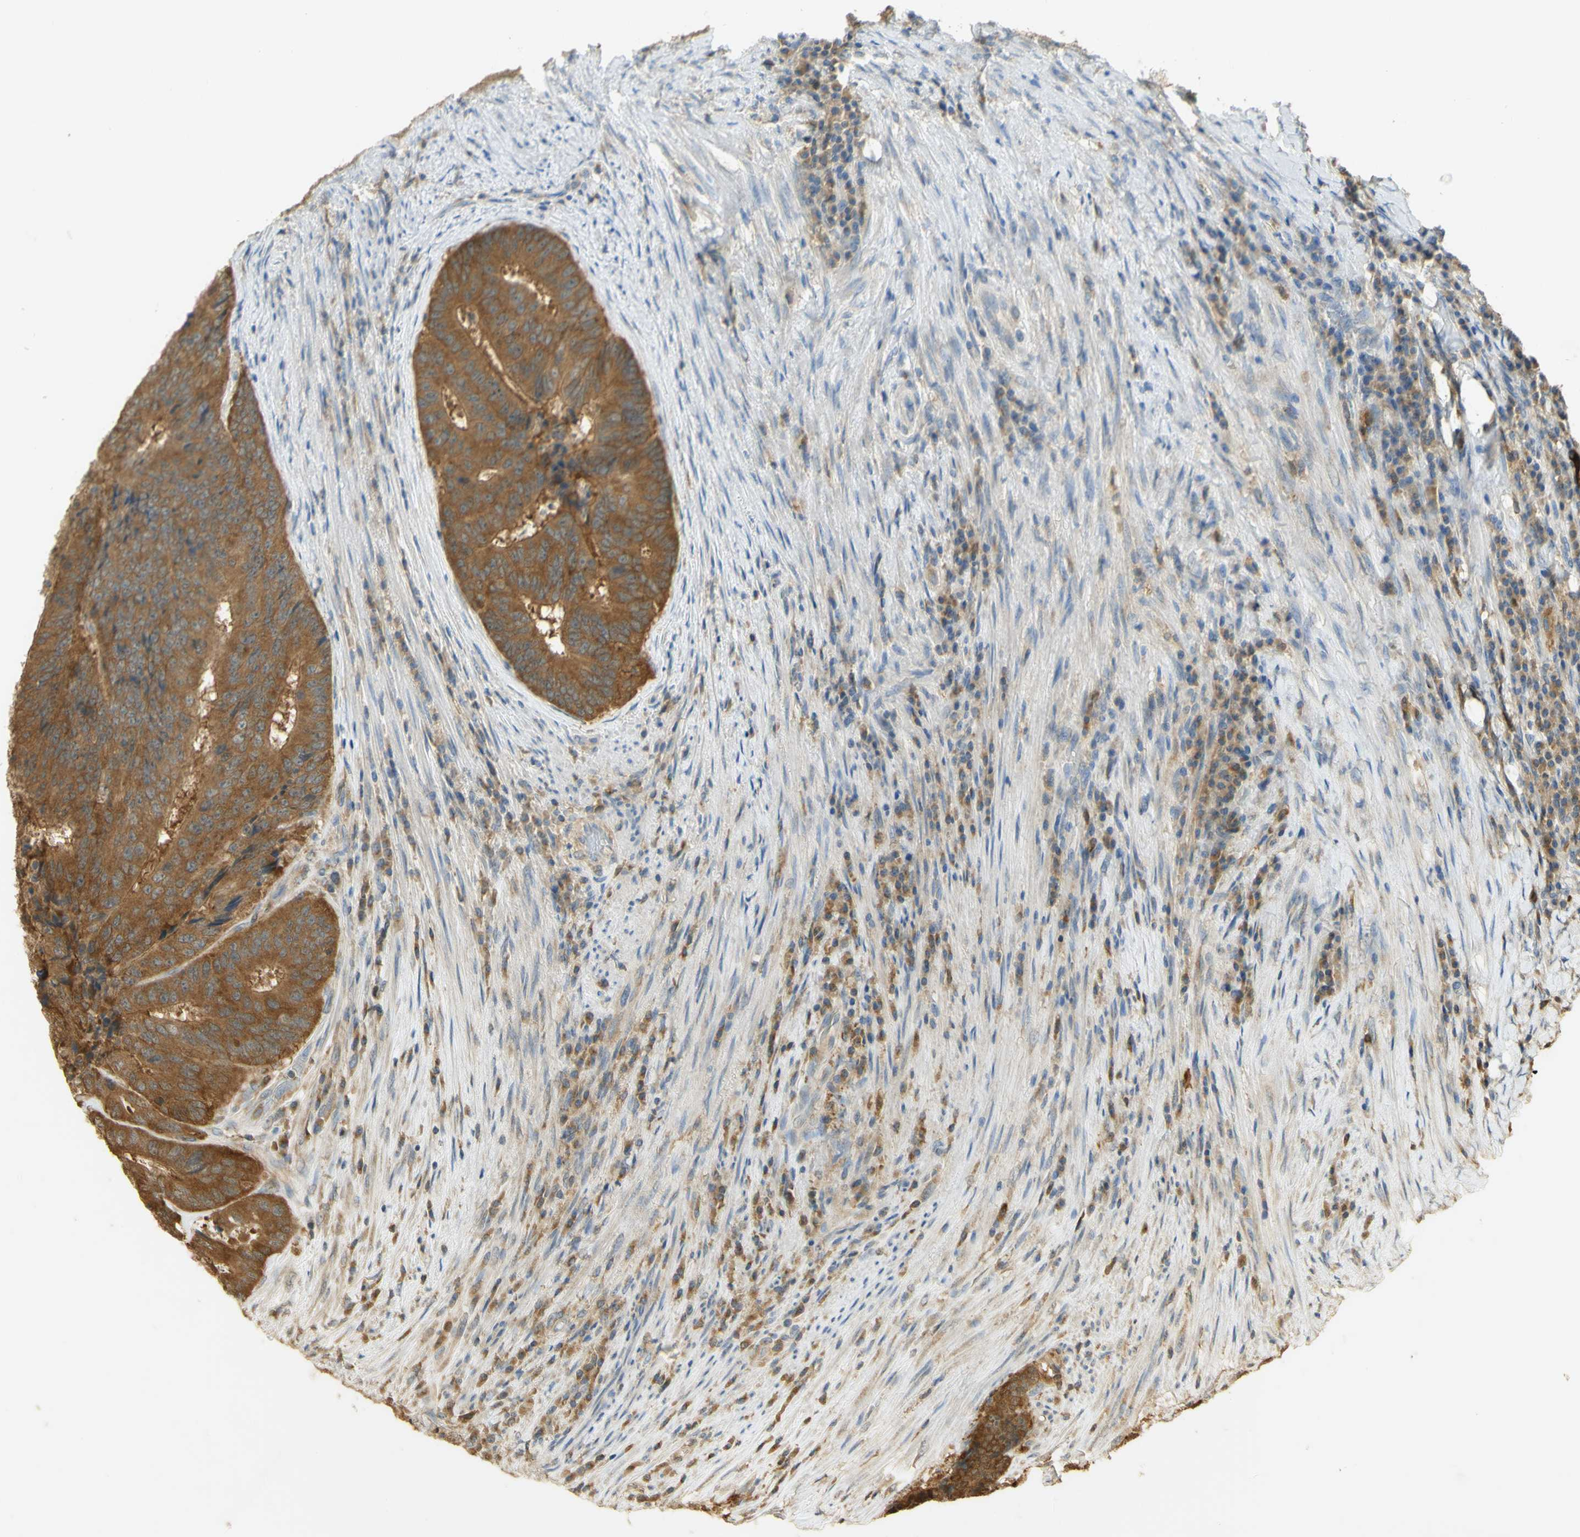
{"staining": {"intensity": "strong", "quantity": ">75%", "location": "cytoplasmic/membranous"}, "tissue": "colorectal cancer", "cell_type": "Tumor cells", "image_type": "cancer", "snomed": [{"axis": "morphology", "description": "Adenocarcinoma, NOS"}, {"axis": "topography", "description": "Rectum"}], "caption": "High-magnification brightfield microscopy of colorectal adenocarcinoma stained with DAB (brown) and counterstained with hematoxylin (blue). tumor cells exhibit strong cytoplasmic/membranous staining is seen in approximately>75% of cells. The protein of interest is shown in brown color, while the nuclei are stained blue.", "gene": "PAK1", "patient": {"sex": "male", "age": 72}}